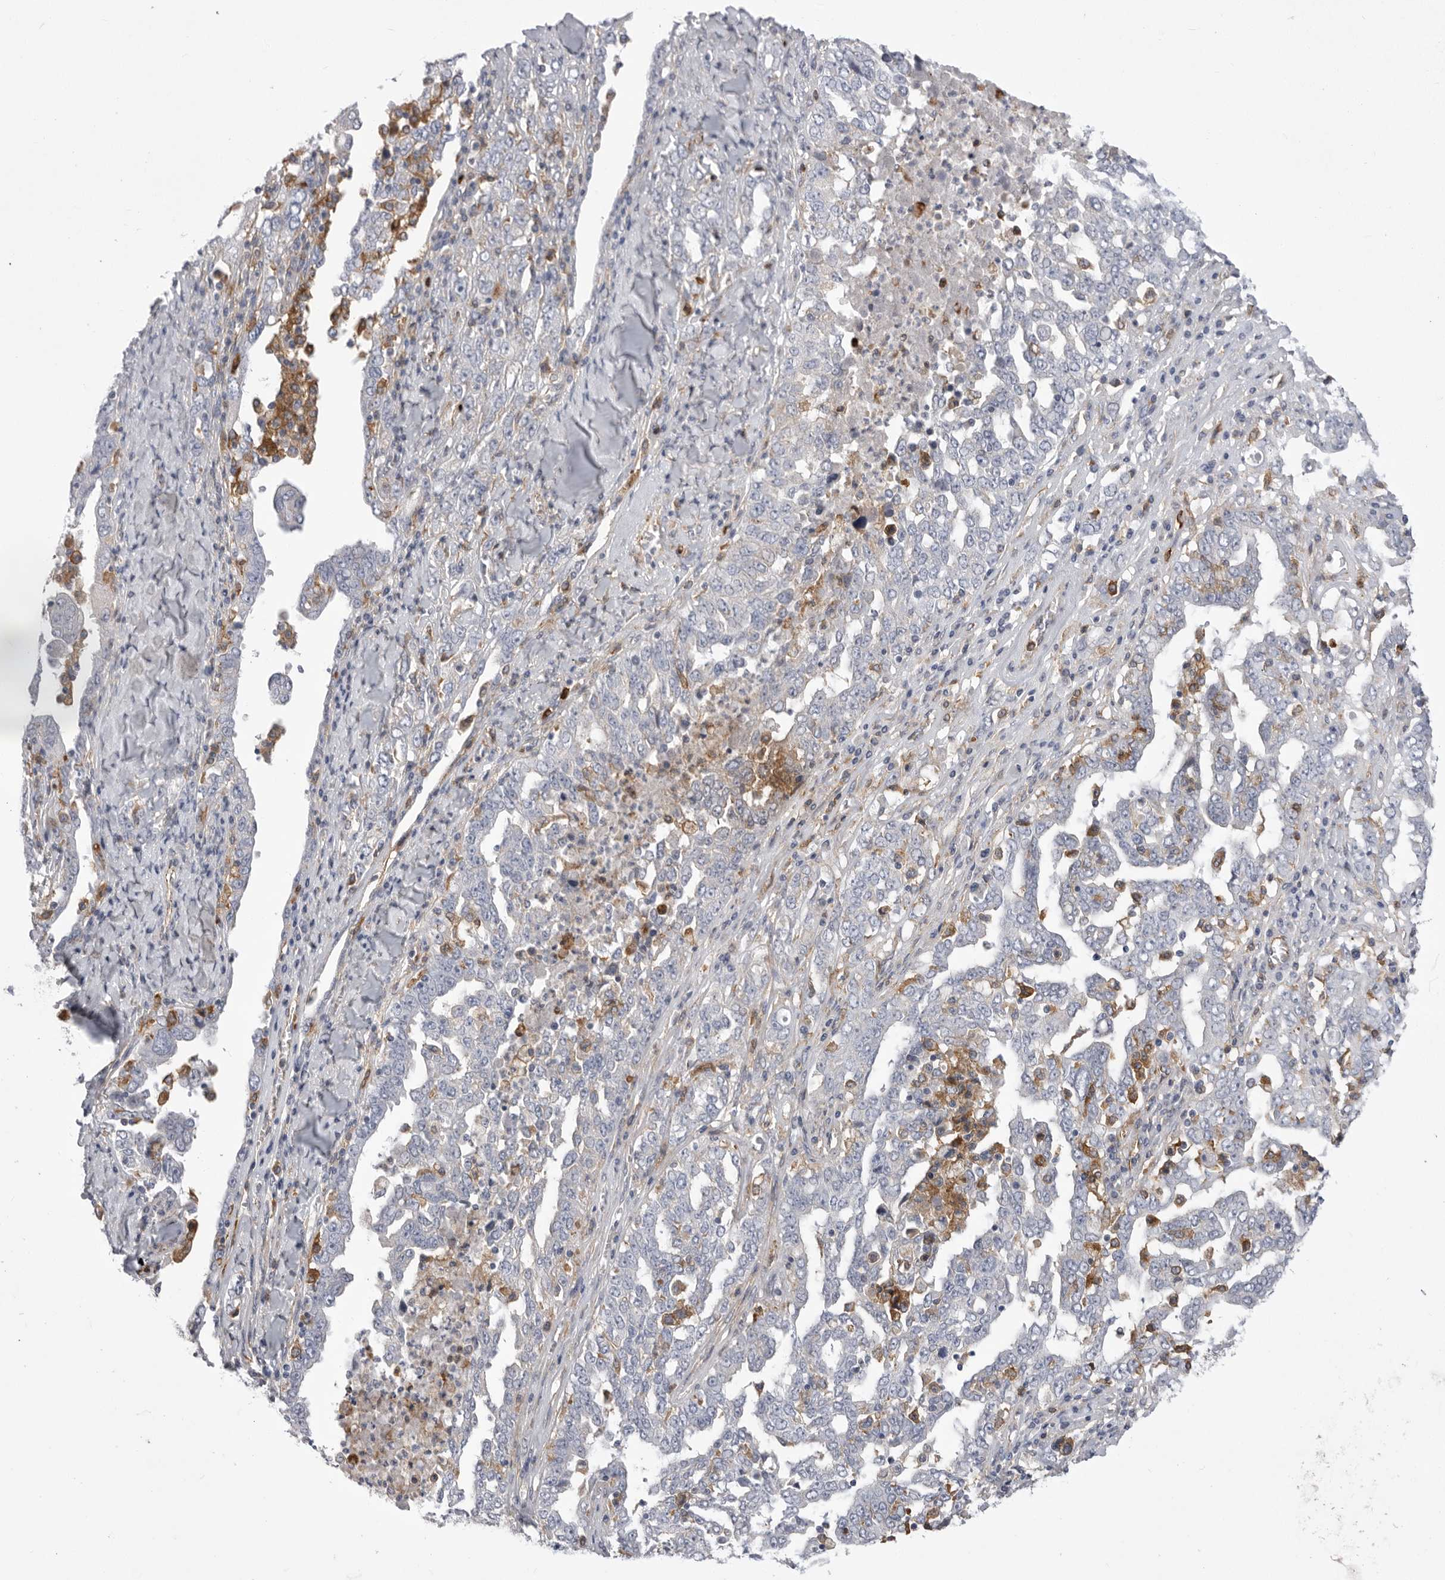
{"staining": {"intensity": "negative", "quantity": "none", "location": "none"}, "tissue": "ovarian cancer", "cell_type": "Tumor cells", "image_type": "cancer", "snomed": [{"axis": "morphology", "description": "Carcinoma, endometroid"}, {"axis": "topography", "description": "Ovary"}], "caption": "IHC image of human endometroid carcinoma (ovarian) stained for a protein (brown), which reveals no expression in tumor cells. (IHC, brightfield microscopy, high magnification).", "gene": "SIGLEC10", "patient": {"sex": "female", "age": 62}}